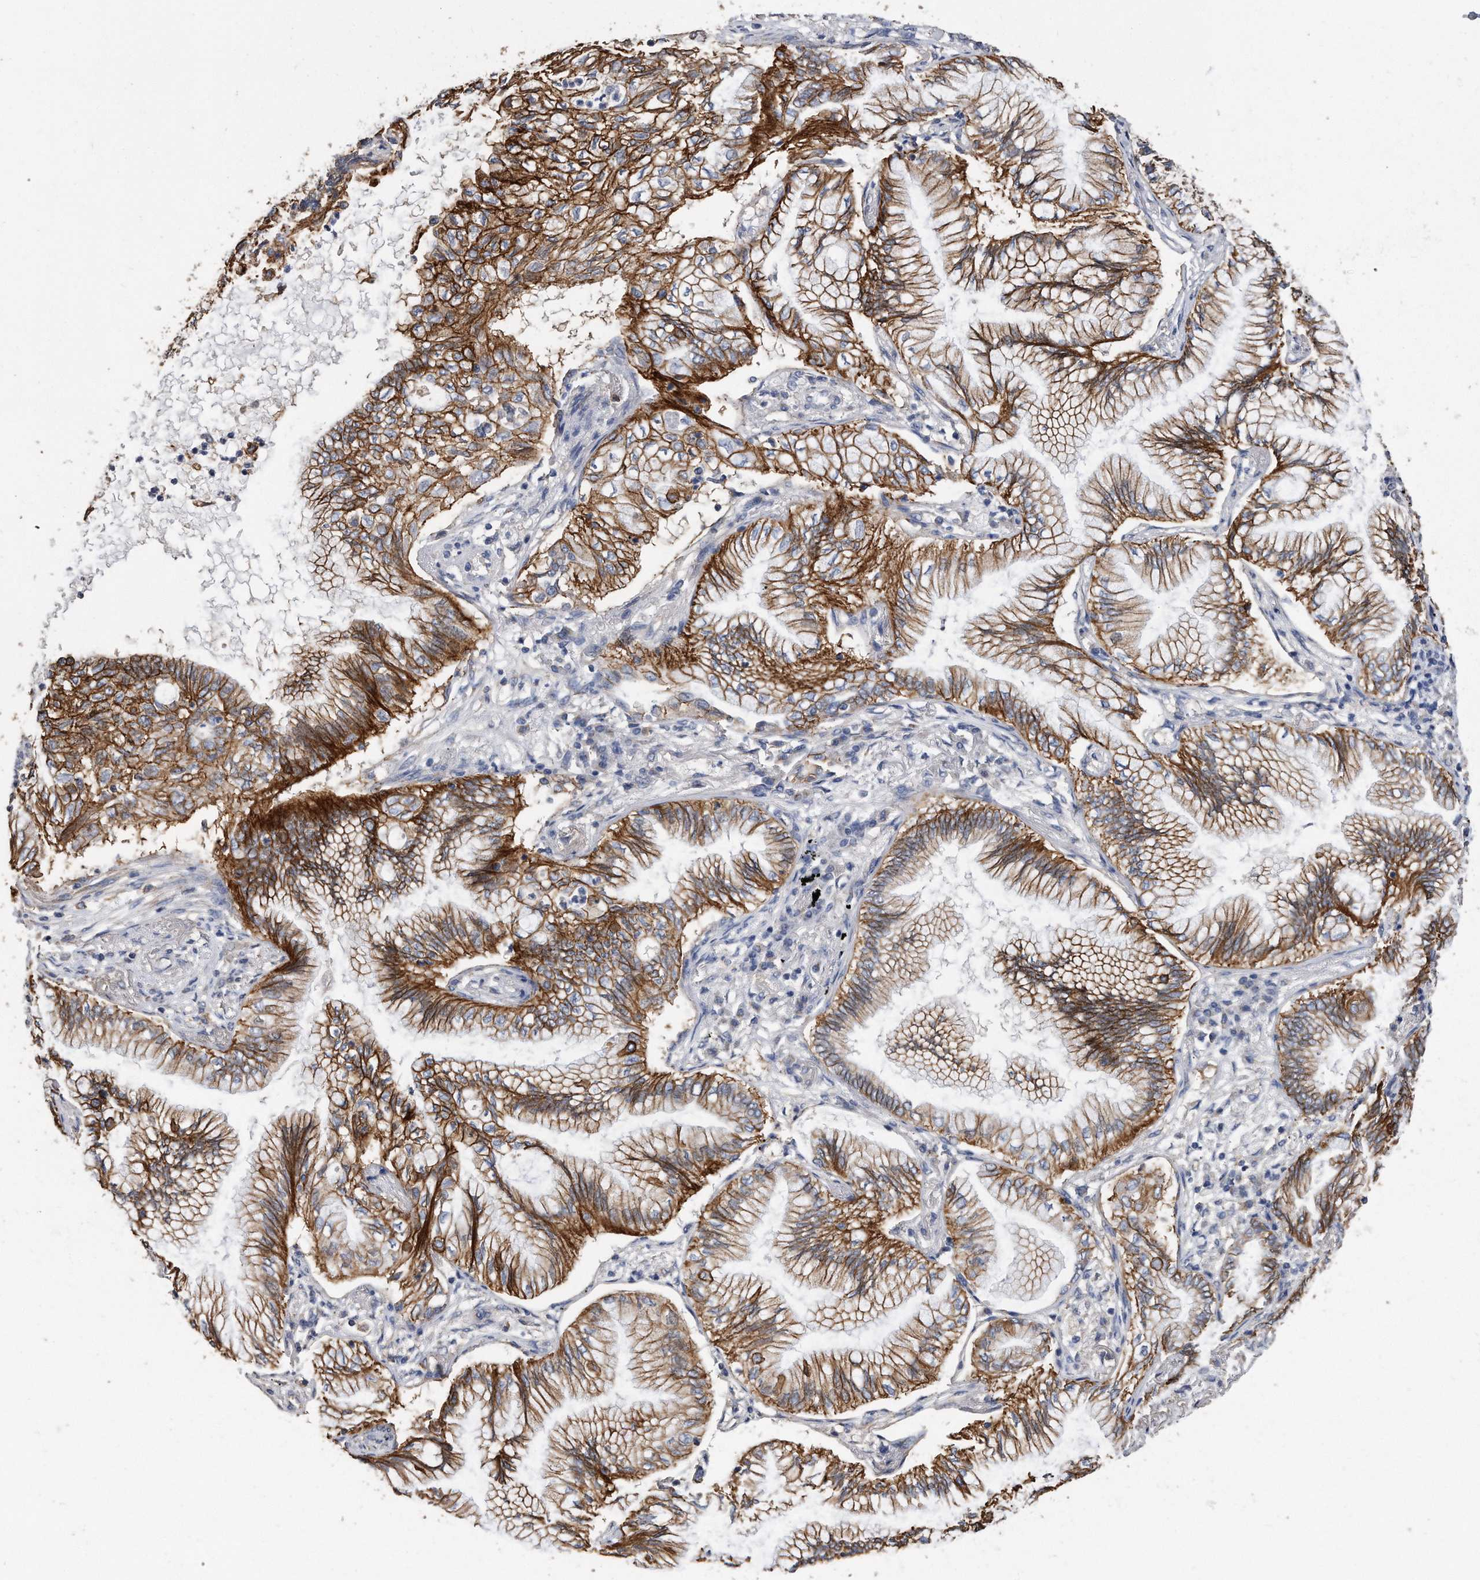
{"staining": {"intensity": "moderate", "quantity": ">75%", "location": "cytoplasmic/membranous"}, "tissue": "bronchus", "cell_type": "Respiratory epithelial cells", "image_type": "normal", "snomed": [{"axis": "morphology", "description": "Normal tissue, NOS"}, {"axis": "morphology", "description": "Adenocarcinoma, NOS"}, {"axis": "topography", "description": "Bronchus"}, {"axis": "topography", "description": "Lung"}], "caption": "An immunohistochemistry micrograph of benign tissue is shown. Protein staining in brown highlights moderate cytoplasmic/membranous positivity in bronchus within respiratory epithelial cells.", "gene": "CDCP1", "patient": {"sex": "female", "age": 70}}